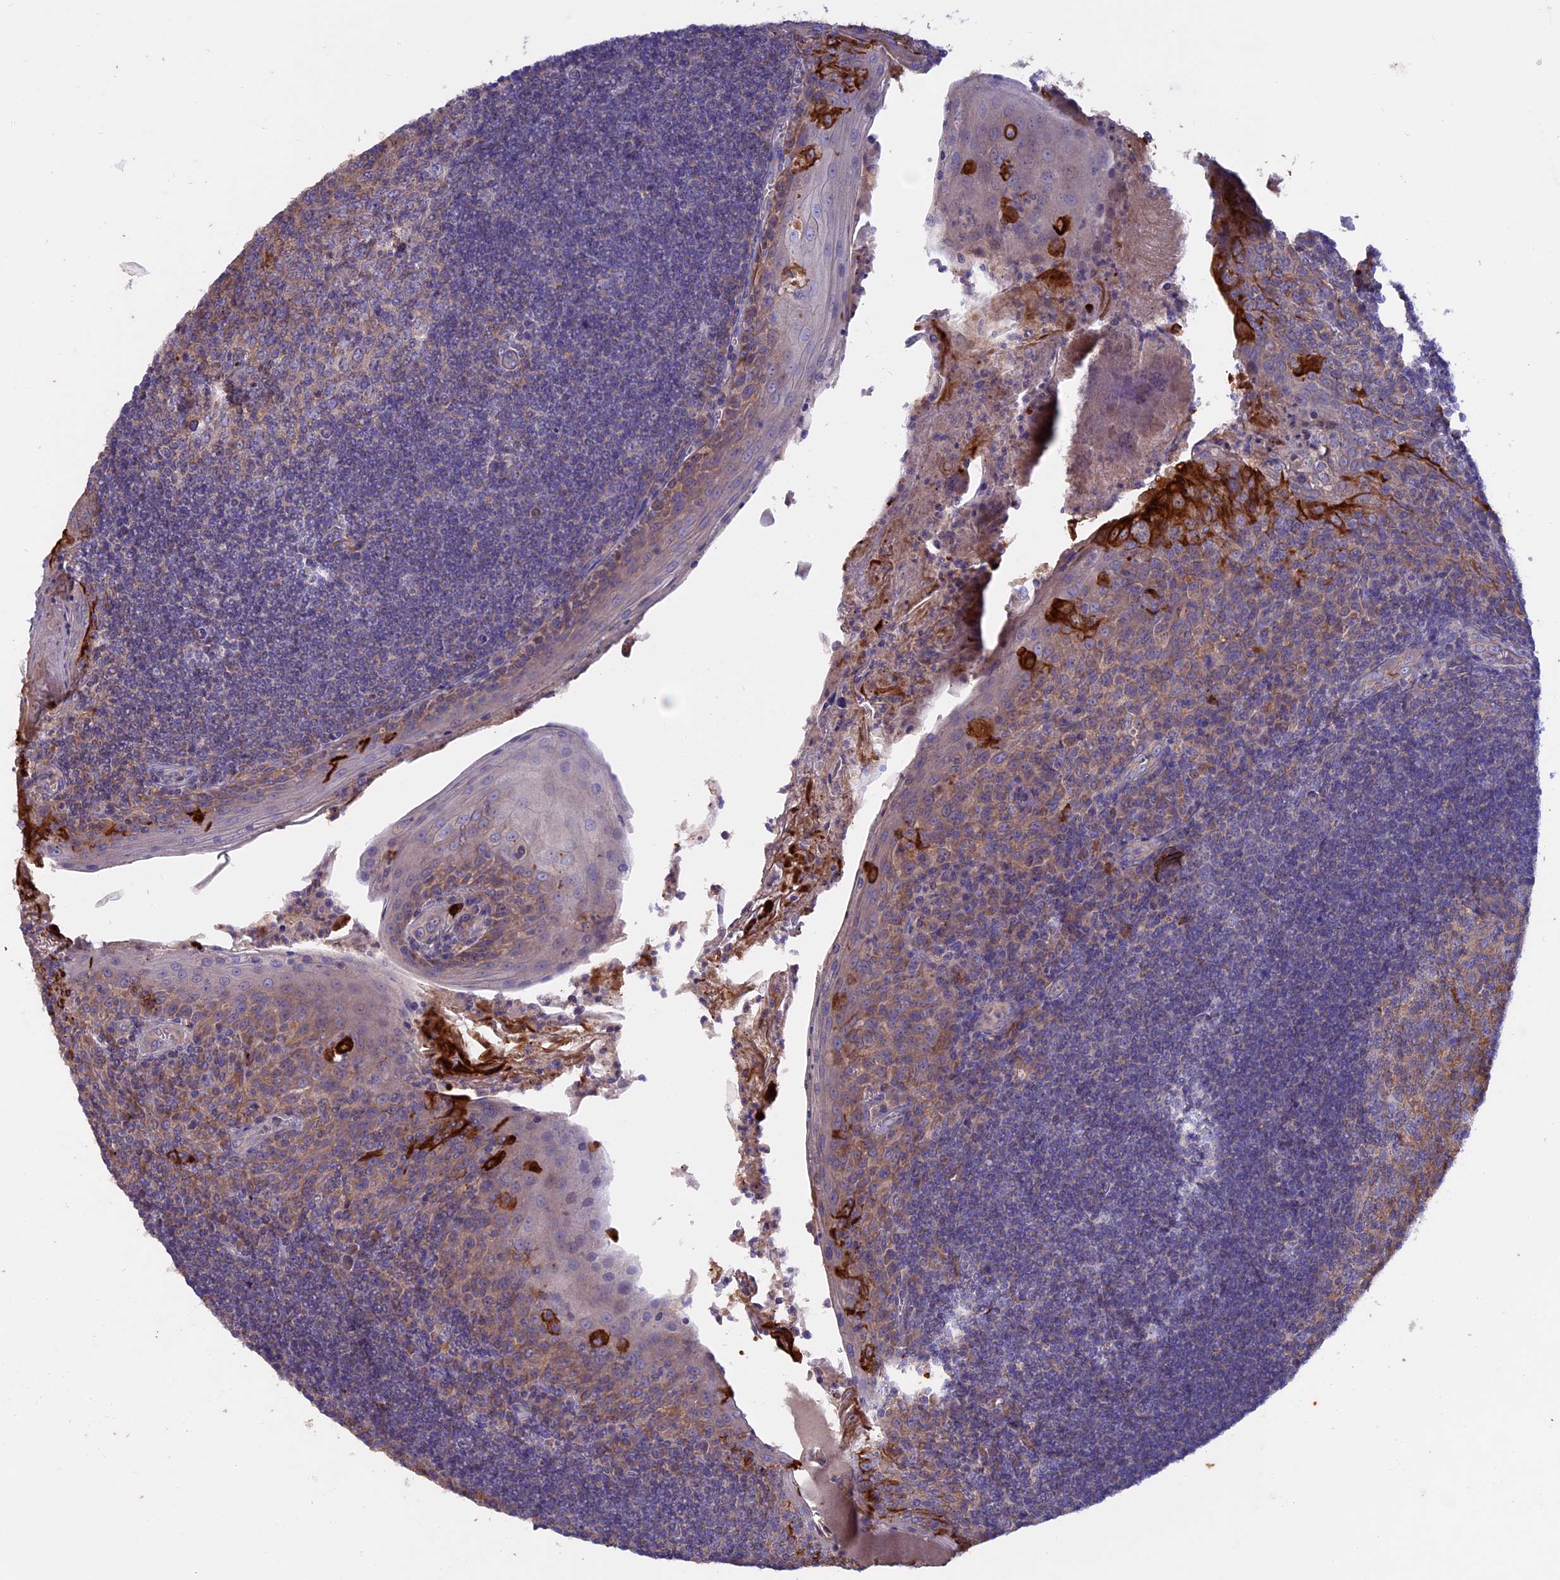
{"staining": {"intensity": "strong", "quantity": "<25%", "location": "cytoplasmic/membranous"}, "tissue": "tonsil", "cell_type": "Germinal center cells", "image_type": "normal", "snomed": [{"axis": "morphology", "description": "Normal tissue, NOS"}, {"axis": "topography", "description": "Tonsil"}], "caption": "An immunohistochemistry micrograph of unremarkable tissue is shown. Protein staining in brown shows strong cytoplasmic/membranous positivity in tonsil within germinal center cells. The staining was performed using DAB, with brown indicating positive protein expression. Nuclei are stained blue with hematoxylin.", "gene": "PTPN9", "patient": {"sex": "male", "age": 27}}